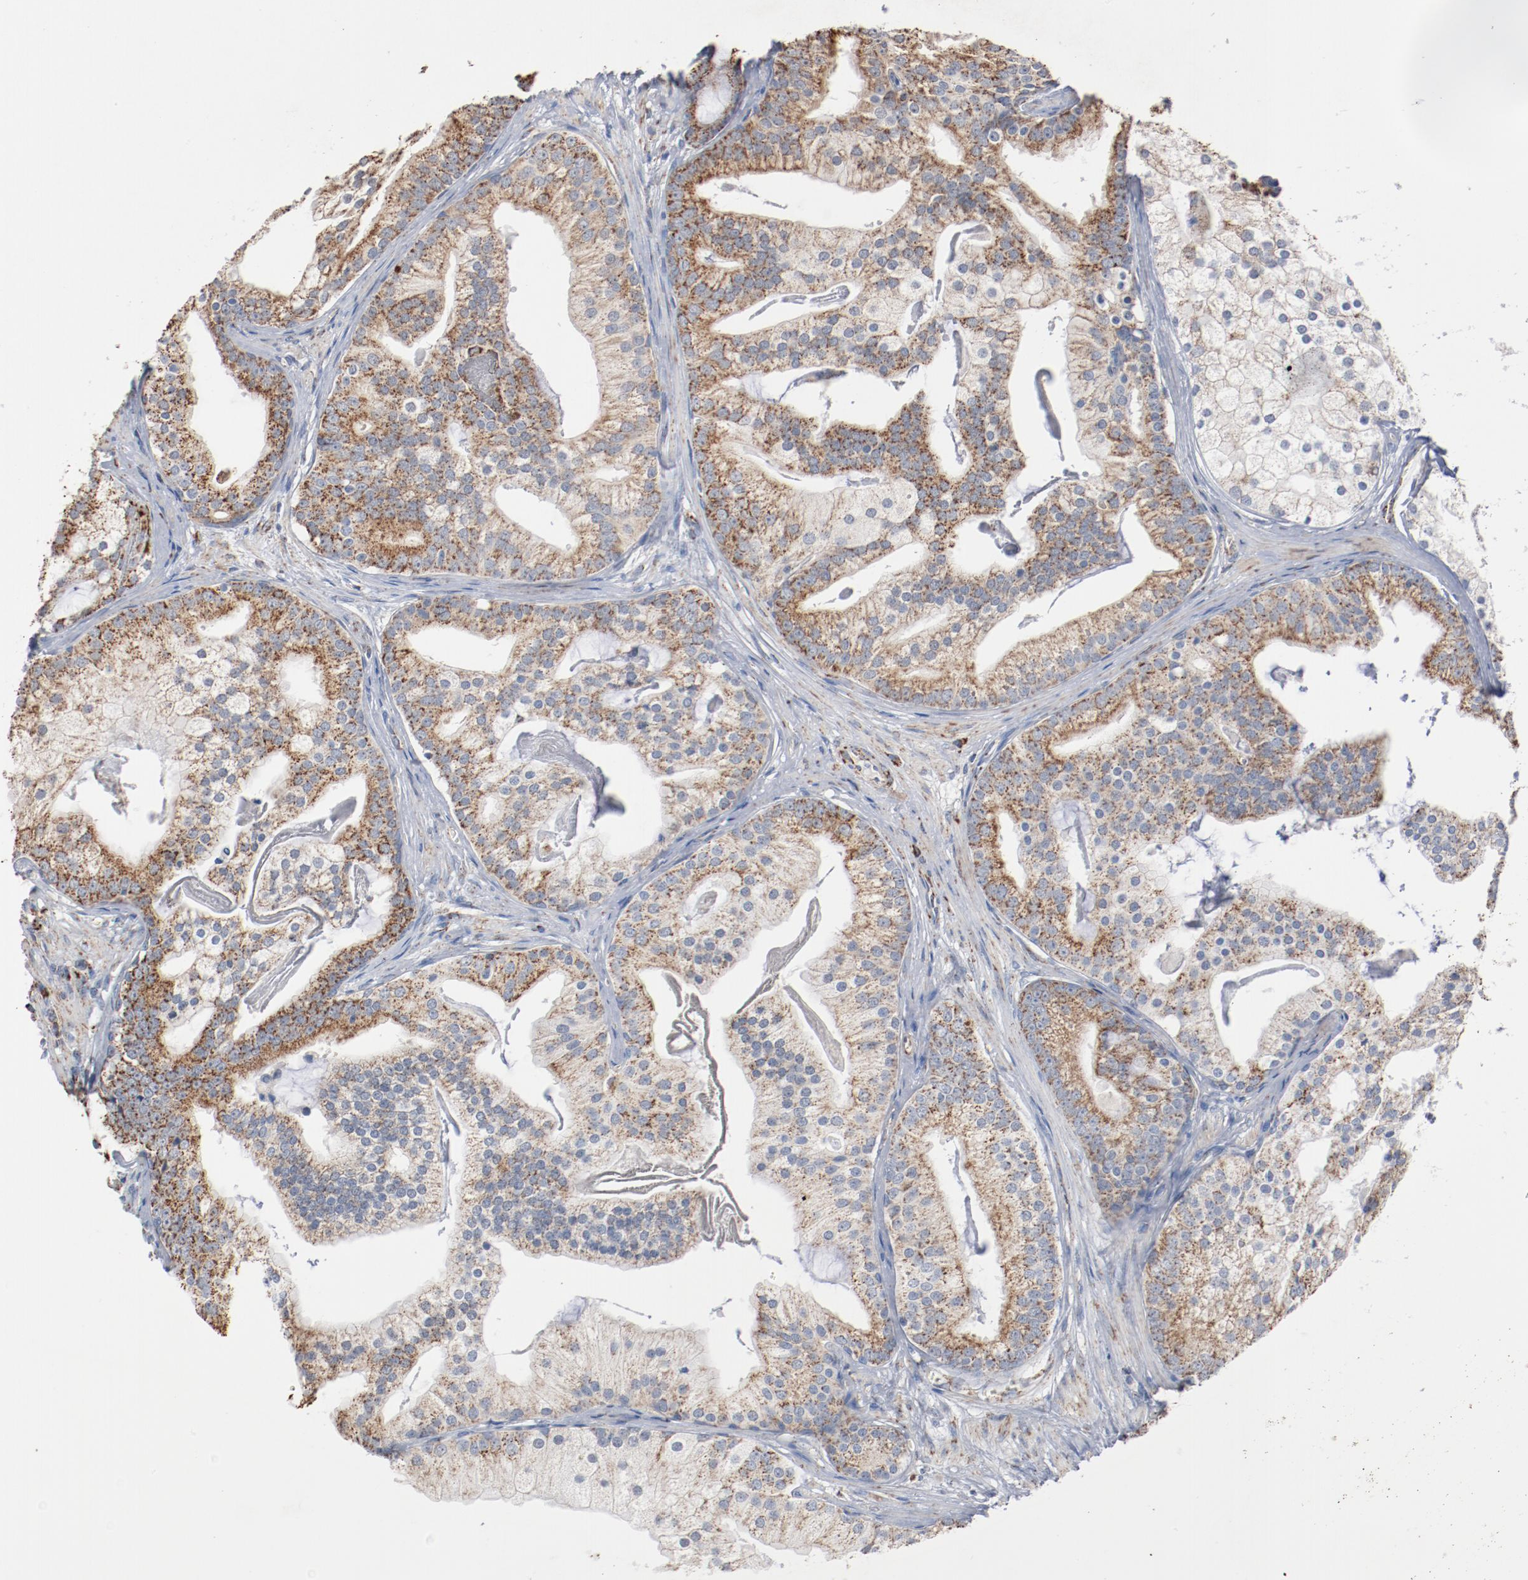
{"staining": {"intensity": "moderate", "quantity": "25%-75%", "location": "cytoplasmic/membranous"}, "tissue": "prostate cancer", "cell_type": "Tumor cells", "image_type": "cancer", "snomed": [{"axis": "morphology", "description": "Adenocarcinoma, Low grade"}, {"axis": "topography", "description": "Prostate"}], "caption": "High-magnification brightfield microscopy of low-grade adenocarcinoma (prostate) stained with DAB (brown) and counterstained with hematoxylin (blue). tumor cells exhibit moderate cytoplasmic/membranous staining is seen in about25%-75% of cells.", "gene": "NDUFS4", "patient": {"sex": "male", "age": 58}}